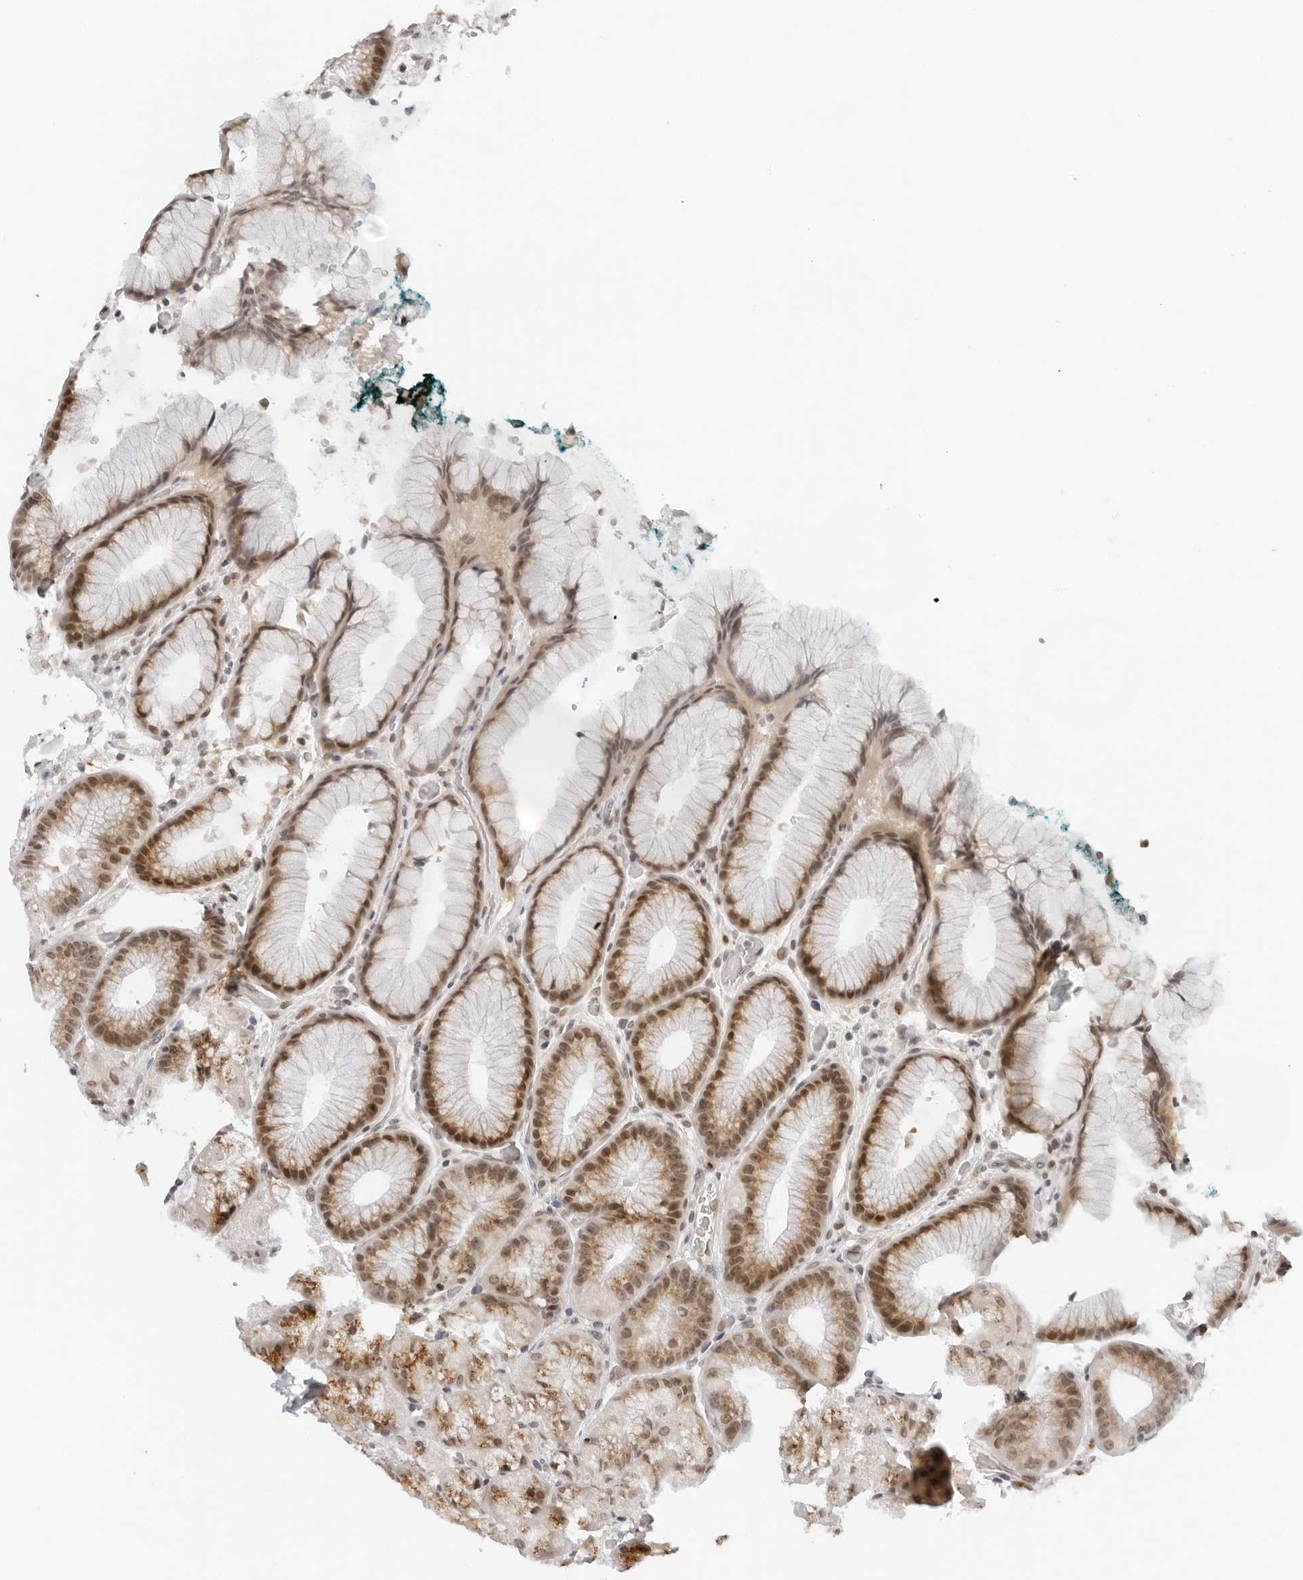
{"staining": {"intensity": "moderate", "quantity": ">75%", "location": "cytoplasmic/membranous,nuclear"}, "tissue": "stomach", "cell_type": "Glandular cells", "image_type": "normal", "snomed": [{"axis": "morphology", "description": "Normal tissue, NOS"}, {"axis": "topography", "description": "Stomach, upper"}, {"axis": "topography", "description": "Stomach"}], "caption": "This is a micrograph of immunohistochemistry (IHC) staining of normal stomach, which shows moderate positivity in the cytoplasmic/membranous,nuclear of glandular cells.", "gene": "TOX4", "patient": {"sex": "male", "age": 48}}